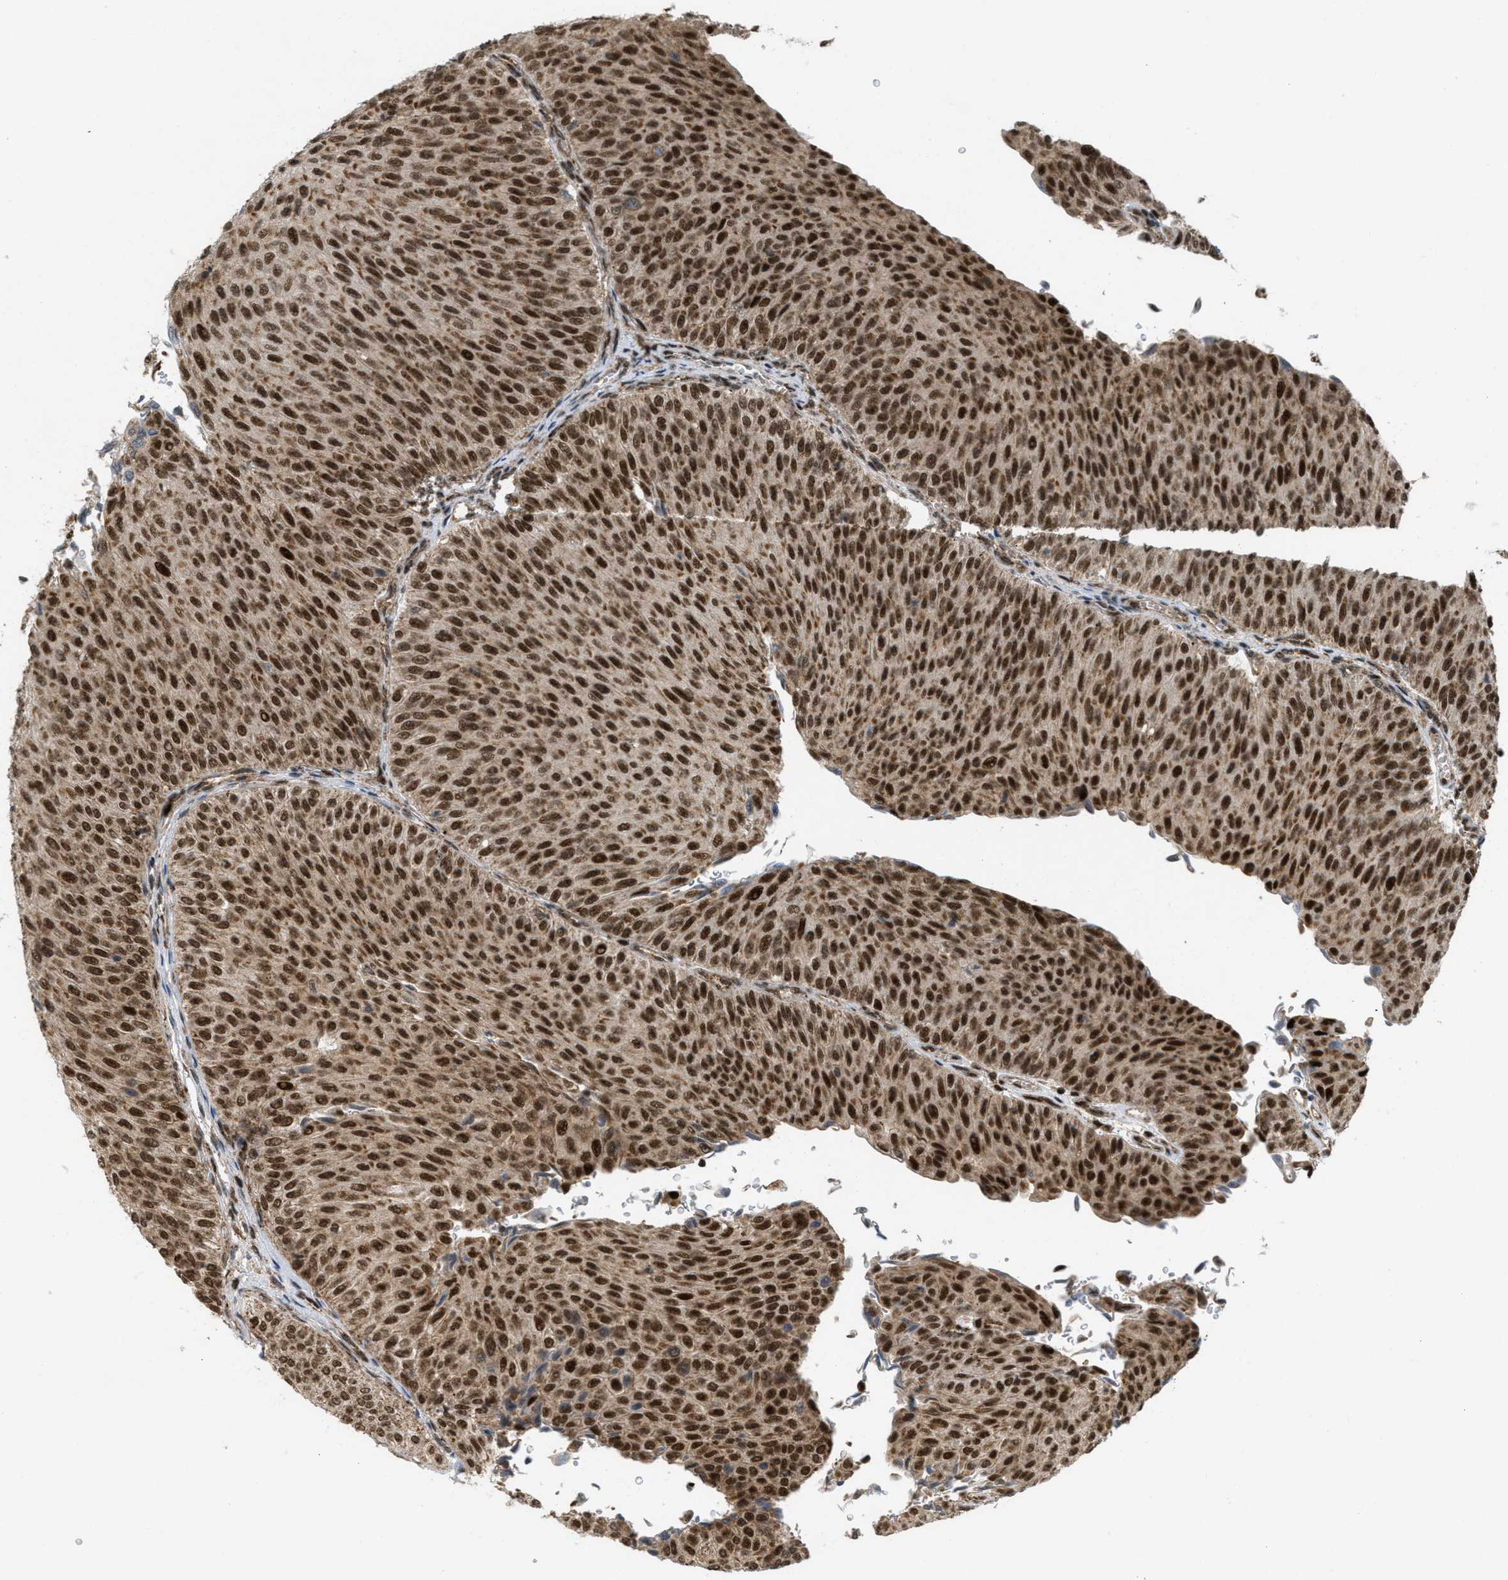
{"staining": {"intensity": "strong", "quantity": ">75%", "location": "cytoplasmic/membranous,nuclear"}, "tissue": "urothelial cancer", "cell_type": "Tumor cells", "image_type": "cancer", "snomed": [{"axis": "morphology", "description": "Urothelial carcinoma, Low grade"}, {"axis": "topography", "description": "Urinary bladder"}], "caption": "An image showing strong cytoplasmic/membranous and nuclear staining in about >75% of tumor cells in urothelial carcinoma (low-grade), as visualized by brown immunohistochemical staining.", "gene": "TLK1", "patient": {"sex": "male", "age": 78}}